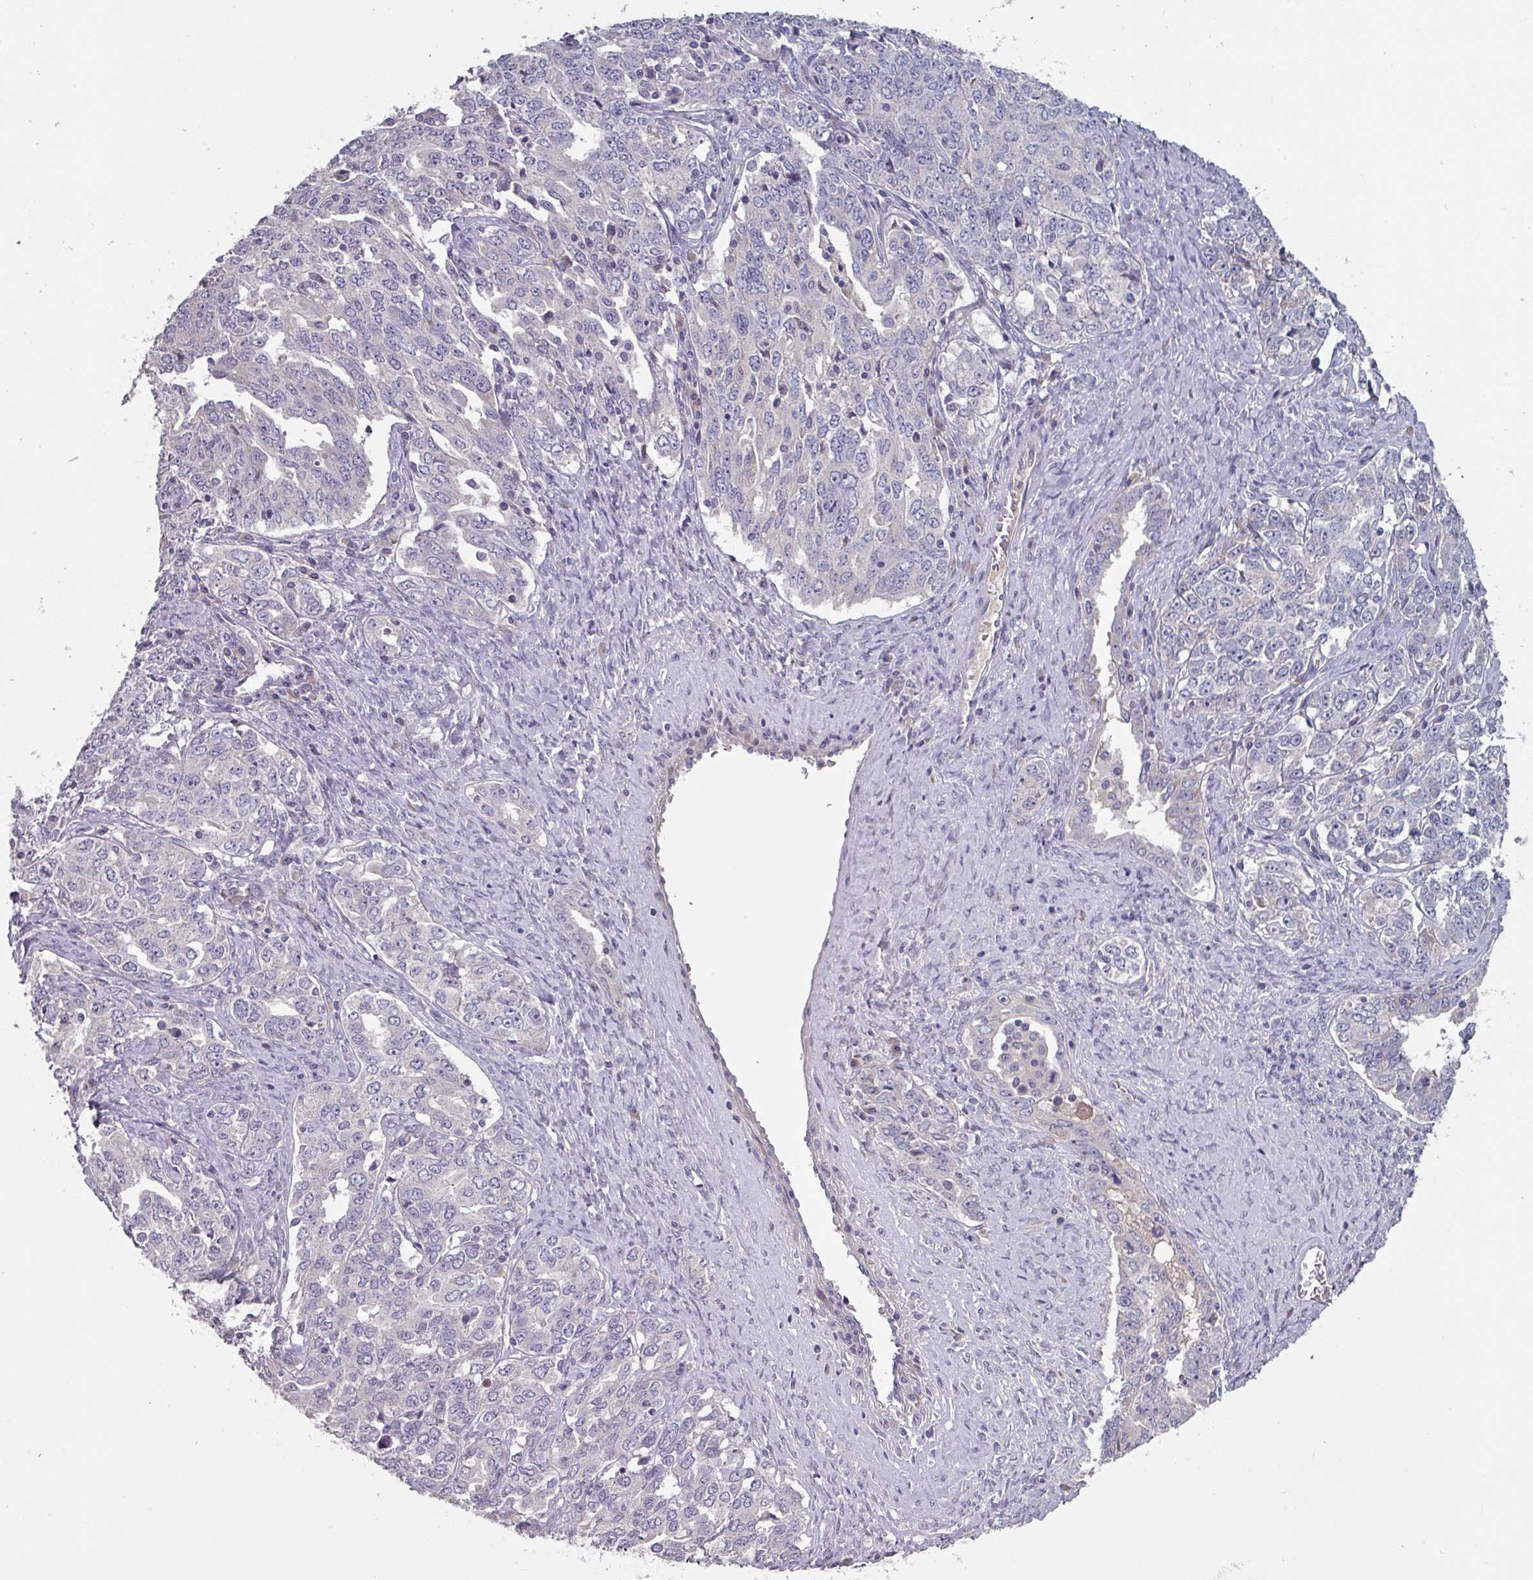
{"staining": {"intensity": "negative", "quantity": "none", "location": "none"}, "tissue": "ovarian cancer", "cell_type": "Tumor cells", "image_type": "cancer", "snomed": [{"axis": "morphology", "description": "Carcinoma, endometroid"}, {"axis": "topography", "description": "Ovary"}], "caption": "An image of human ovarian cancer (endometroid carcinoma) is negative for staining in tumor cells.", "gene": "PRAMEF8", "patient": {"sex": "female", "age": 62}}